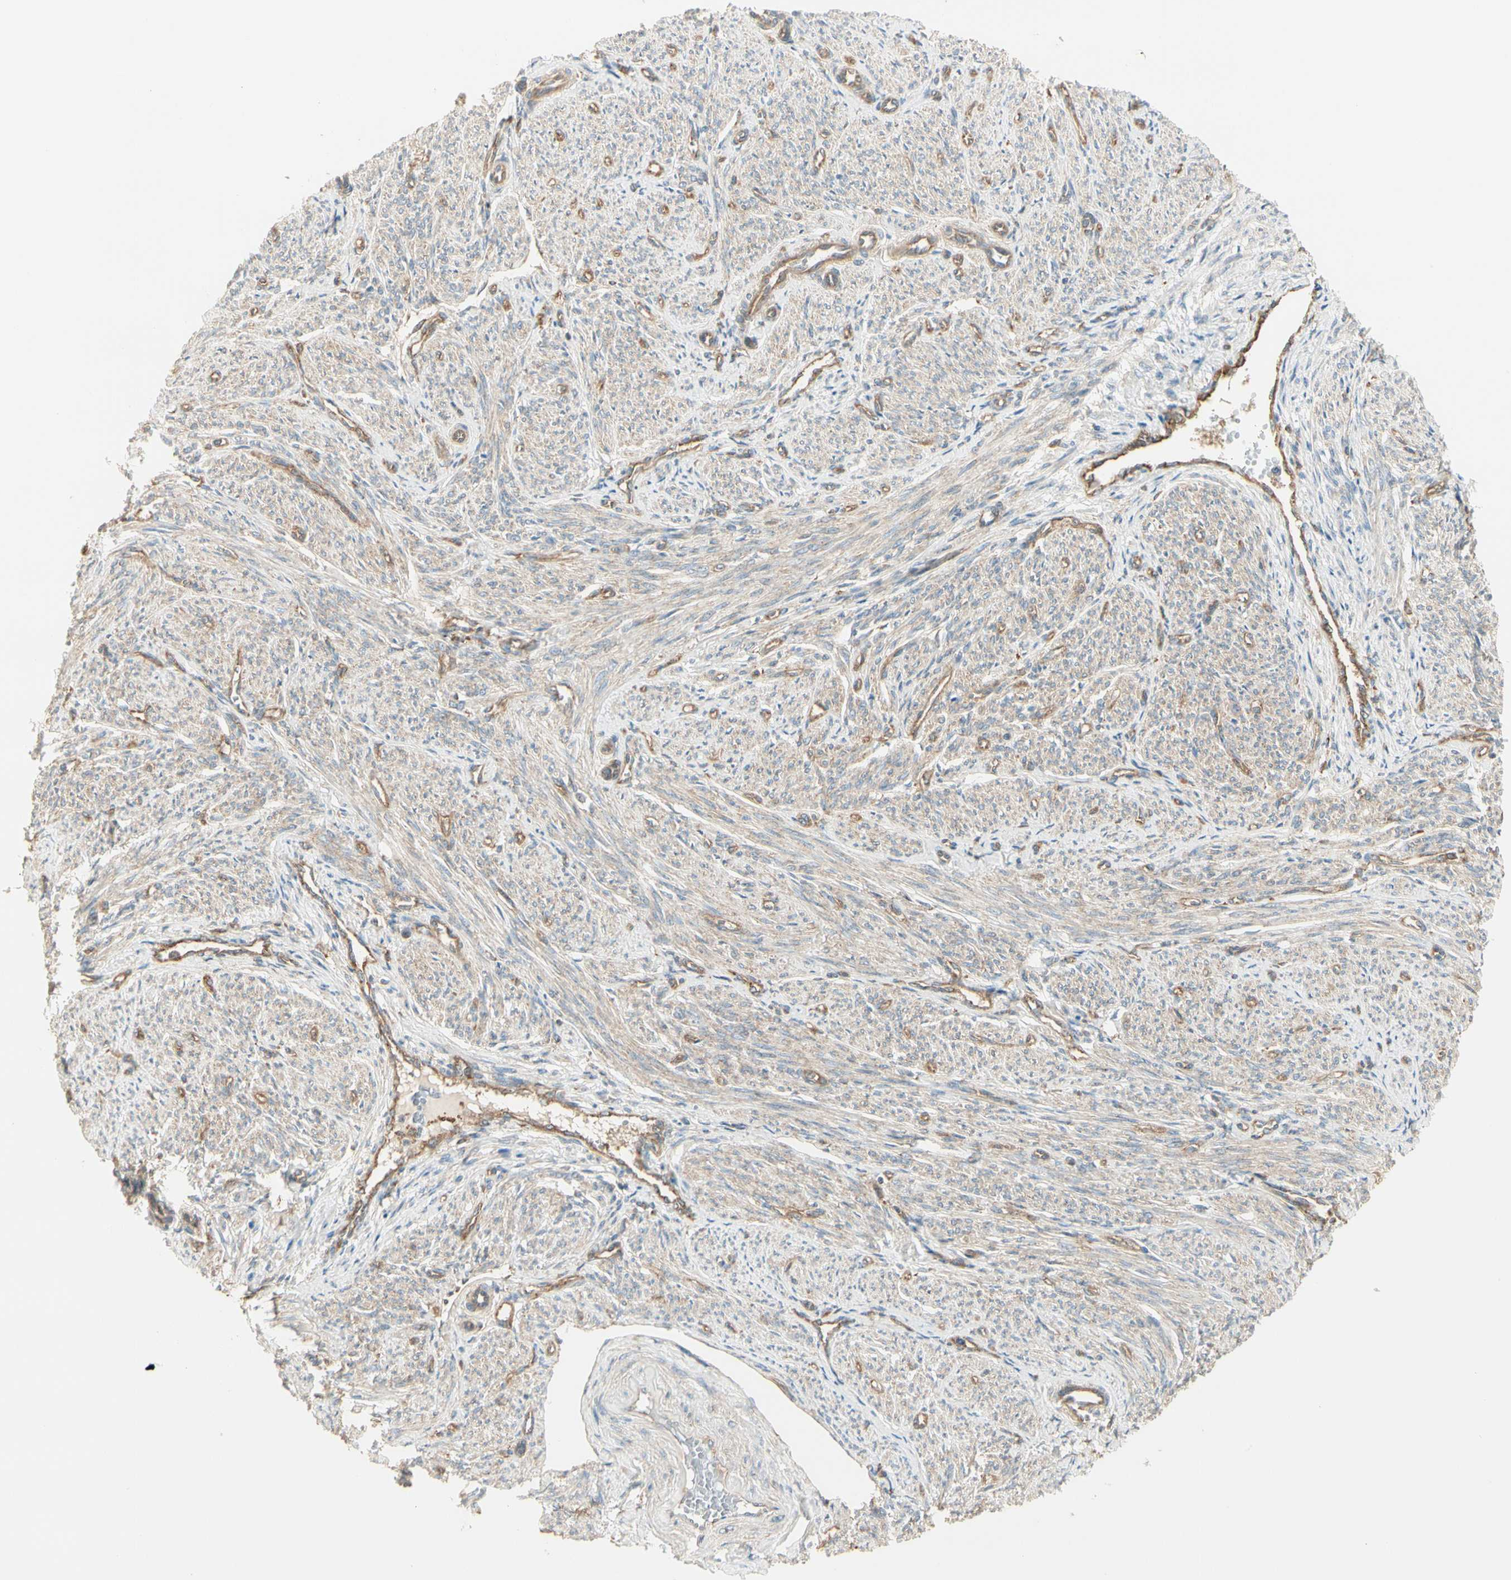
{"staining": {"intensity": "weak", "quantity": "<25%", "location": "cytoplasmic/membranous"}, "tissue": "smooth muscle", "cell_type": "Smooth muscle cells", "image_type": "normal", "snomed": [{"axis": "morphology", "description": "Normal tissue, NOS"}, {"axis": "topography", "description": "Smooth muscle"}], "caption": "High power microscopy histopathology image of an immunohistochemistry image of benign smooth muscle, revealing no significant expression in smooth muscle cells.", "gene": "AGFG1", "patient": {"sex": "female", "age": 65}}